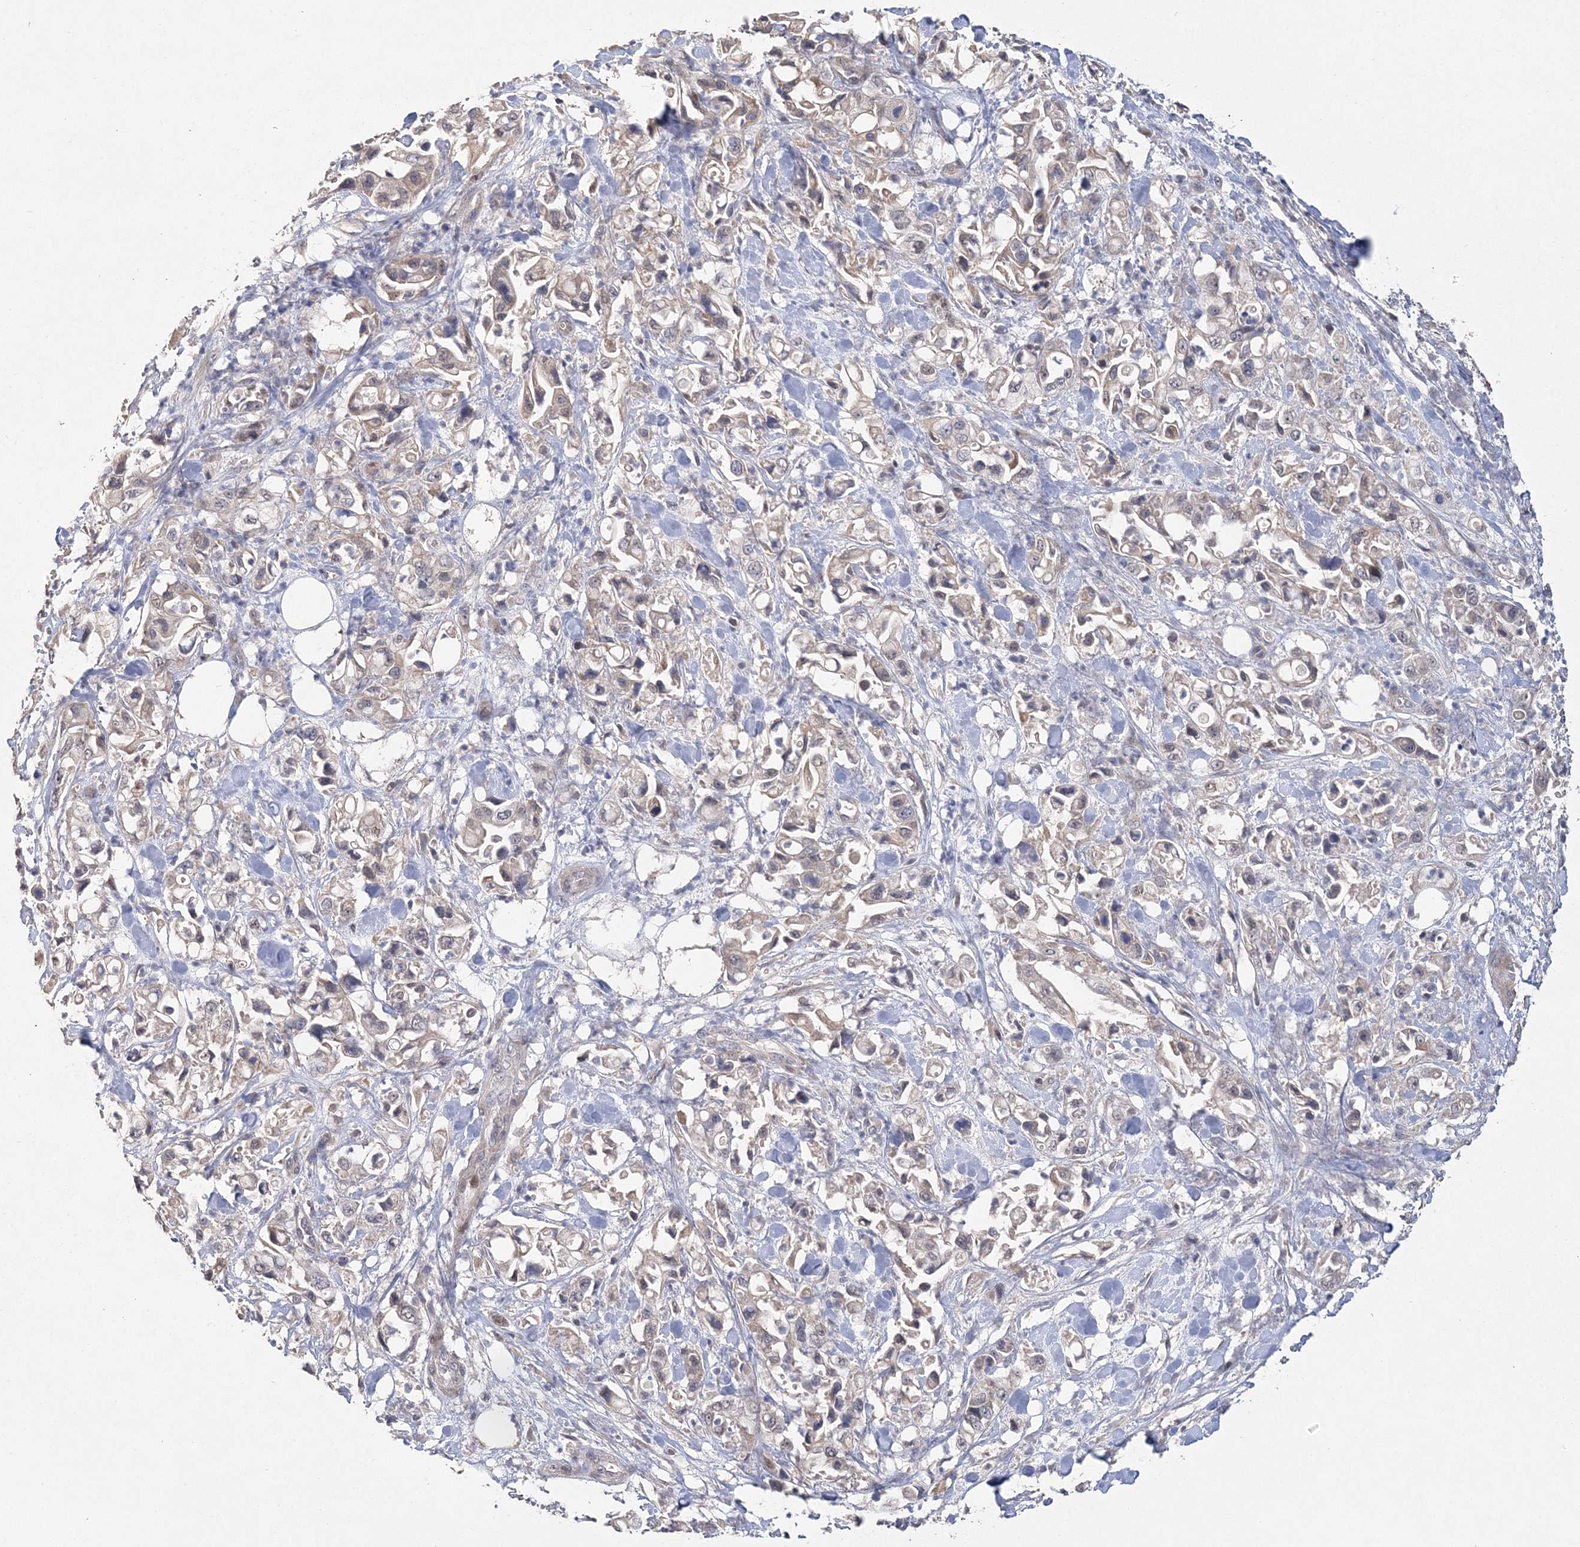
{"staining": {"intensity": "weak", "quantity": "<25%", "location": "cytoplasmic/membranous"}, "tissue": "pancreatic cancer", "cell_type": "Tumor cells", "image_type": "cancer", "snomed": [{"axis": "morphology", "description": "Adenocarcinoma, NOS"}, {"axis": "topography", "description": "Pancreas"}], "caption": "This micrograph is of adenocarcinoma (pancreatic) stained with immunohistochemistry to label a protein in brown with the nuclei are counter-stained blue. There is no expression in tumor cells.", "gene": "GJB5", "patient": {"sex": "male", "age": 70}}